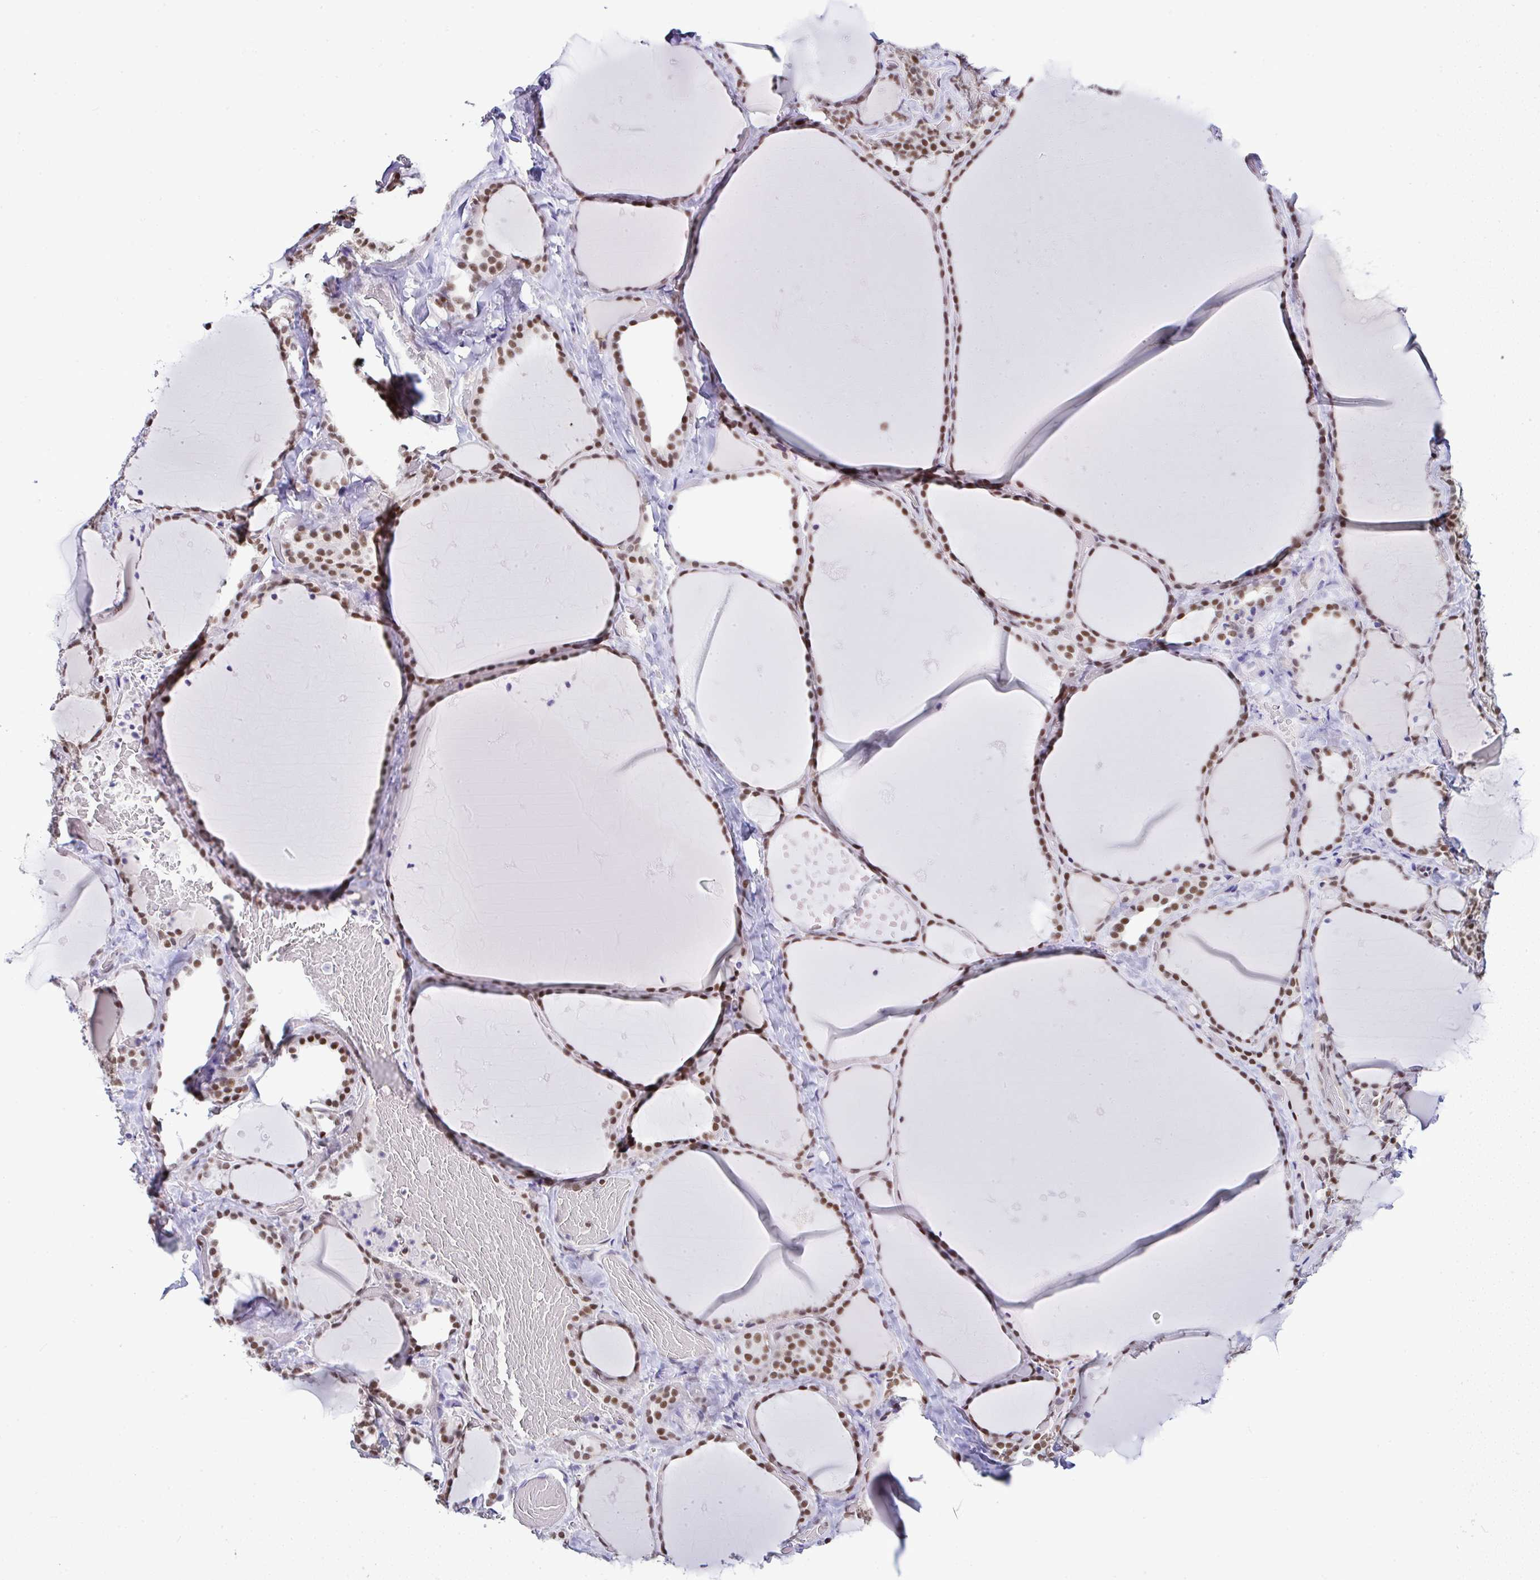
{"staining": {"intensity": "moderate", "quantity": ">75%", "location": "nuclear"}, "tissue": "thyroid gland", "cell_type": "Glandular cells", "image_type": "normal", "snomed": [{"axis": "morphology", "description": "Normal tissue, NOS"}, {"axis": "topography", "description": "Thyroid gland"}], "caption": "About >75% of glandular cells in normal thyroid gland show moderate nuclear protein expression as visualized by brown immunohistochemical staining.", "gene": "DR1", "patient": {"sex": "female", "age": 36}}